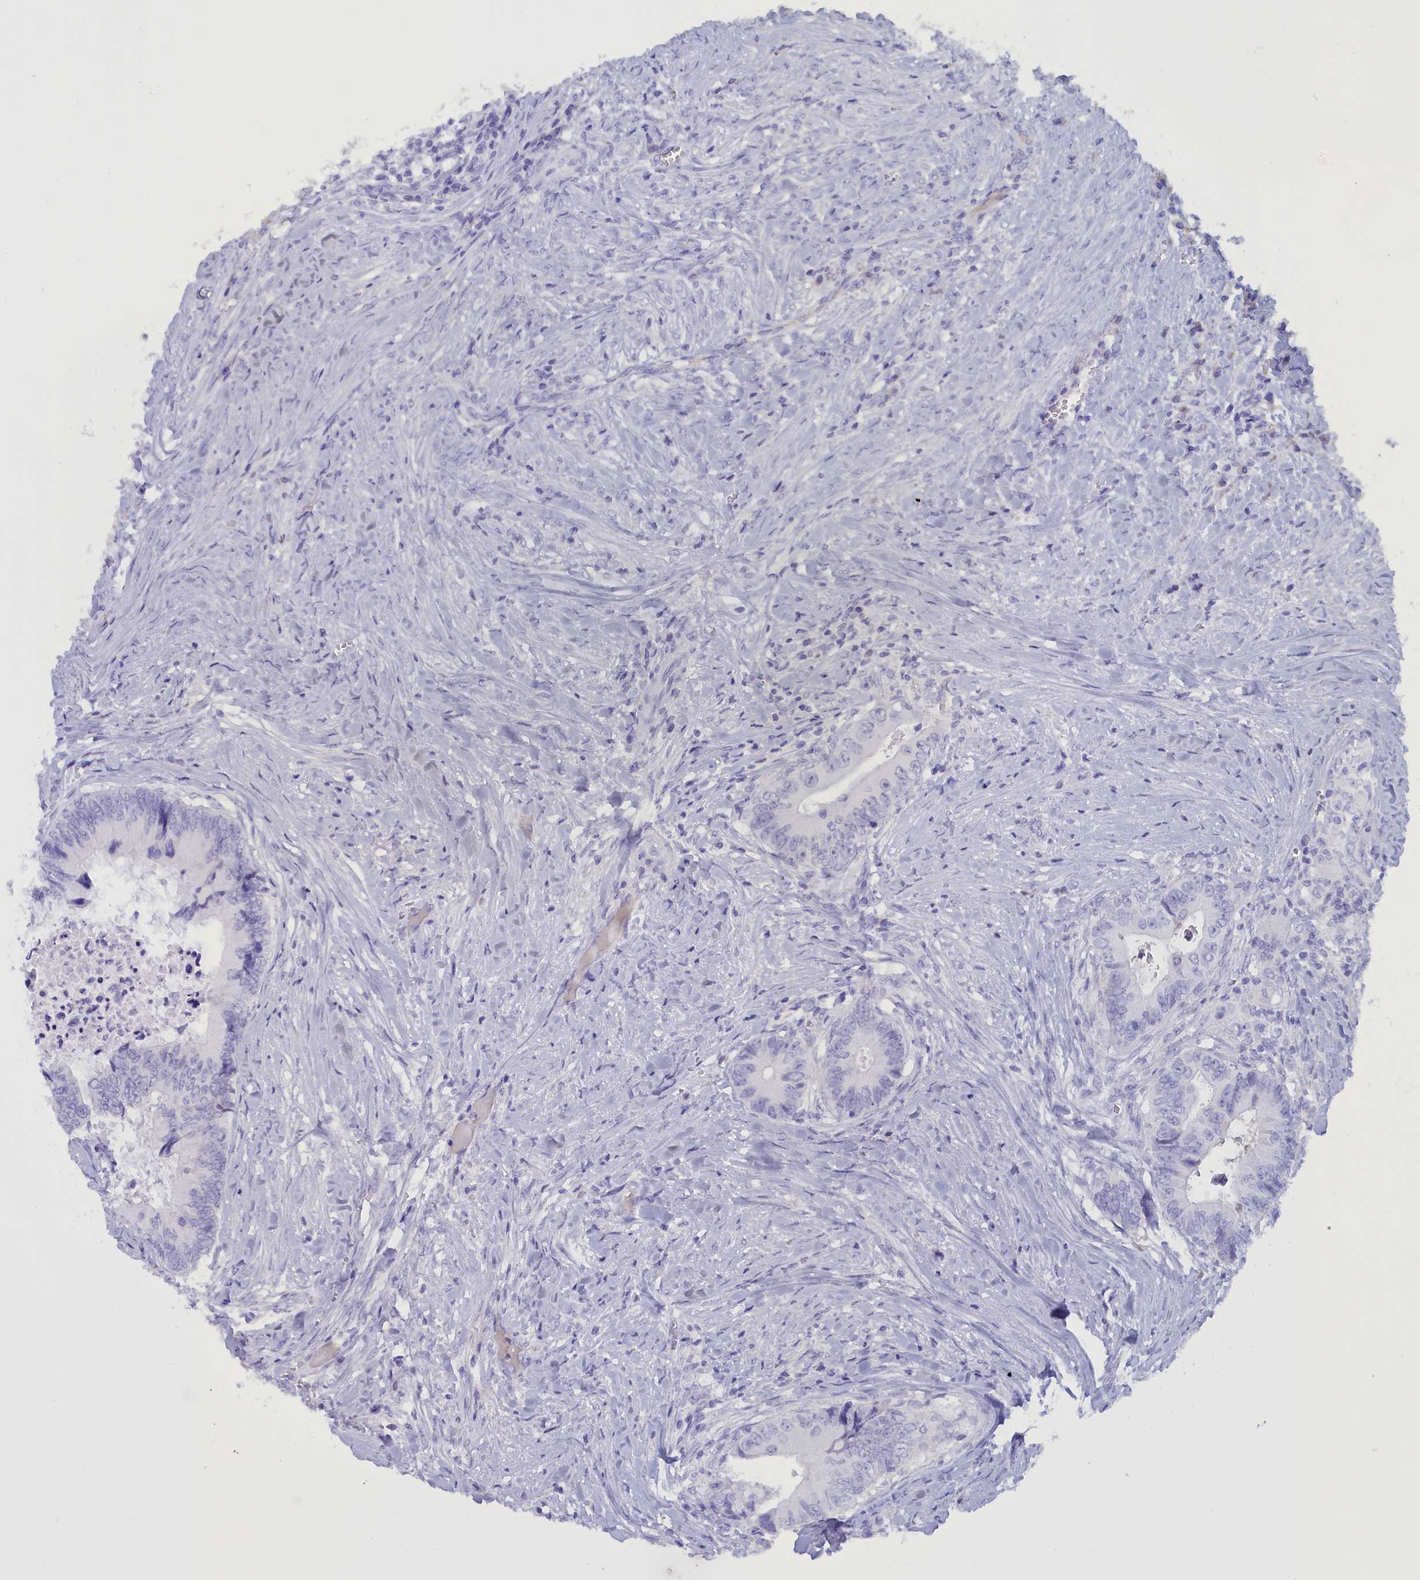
{"staining": {"intensity": "negative", "quantity": "none", "location": "none"}, "tissue": "colorectal cancer", "cell_type": "Tumor cells", "image_type": "cancer", "snomed": [{"axis": "morphology", "description": "Adenocarcinoma, NOS"}, {"axis": "topography", "description": "Colon"}], "caption": "An immunohistochemistry histopathology image of colorectal cancer (adenocarcinoma) is shown. There is no staining in tumor cells of colorectal cancer (adenocarcinoma).", "gene": "PROK2", "patient": {"sex": "male", "age": 85}}